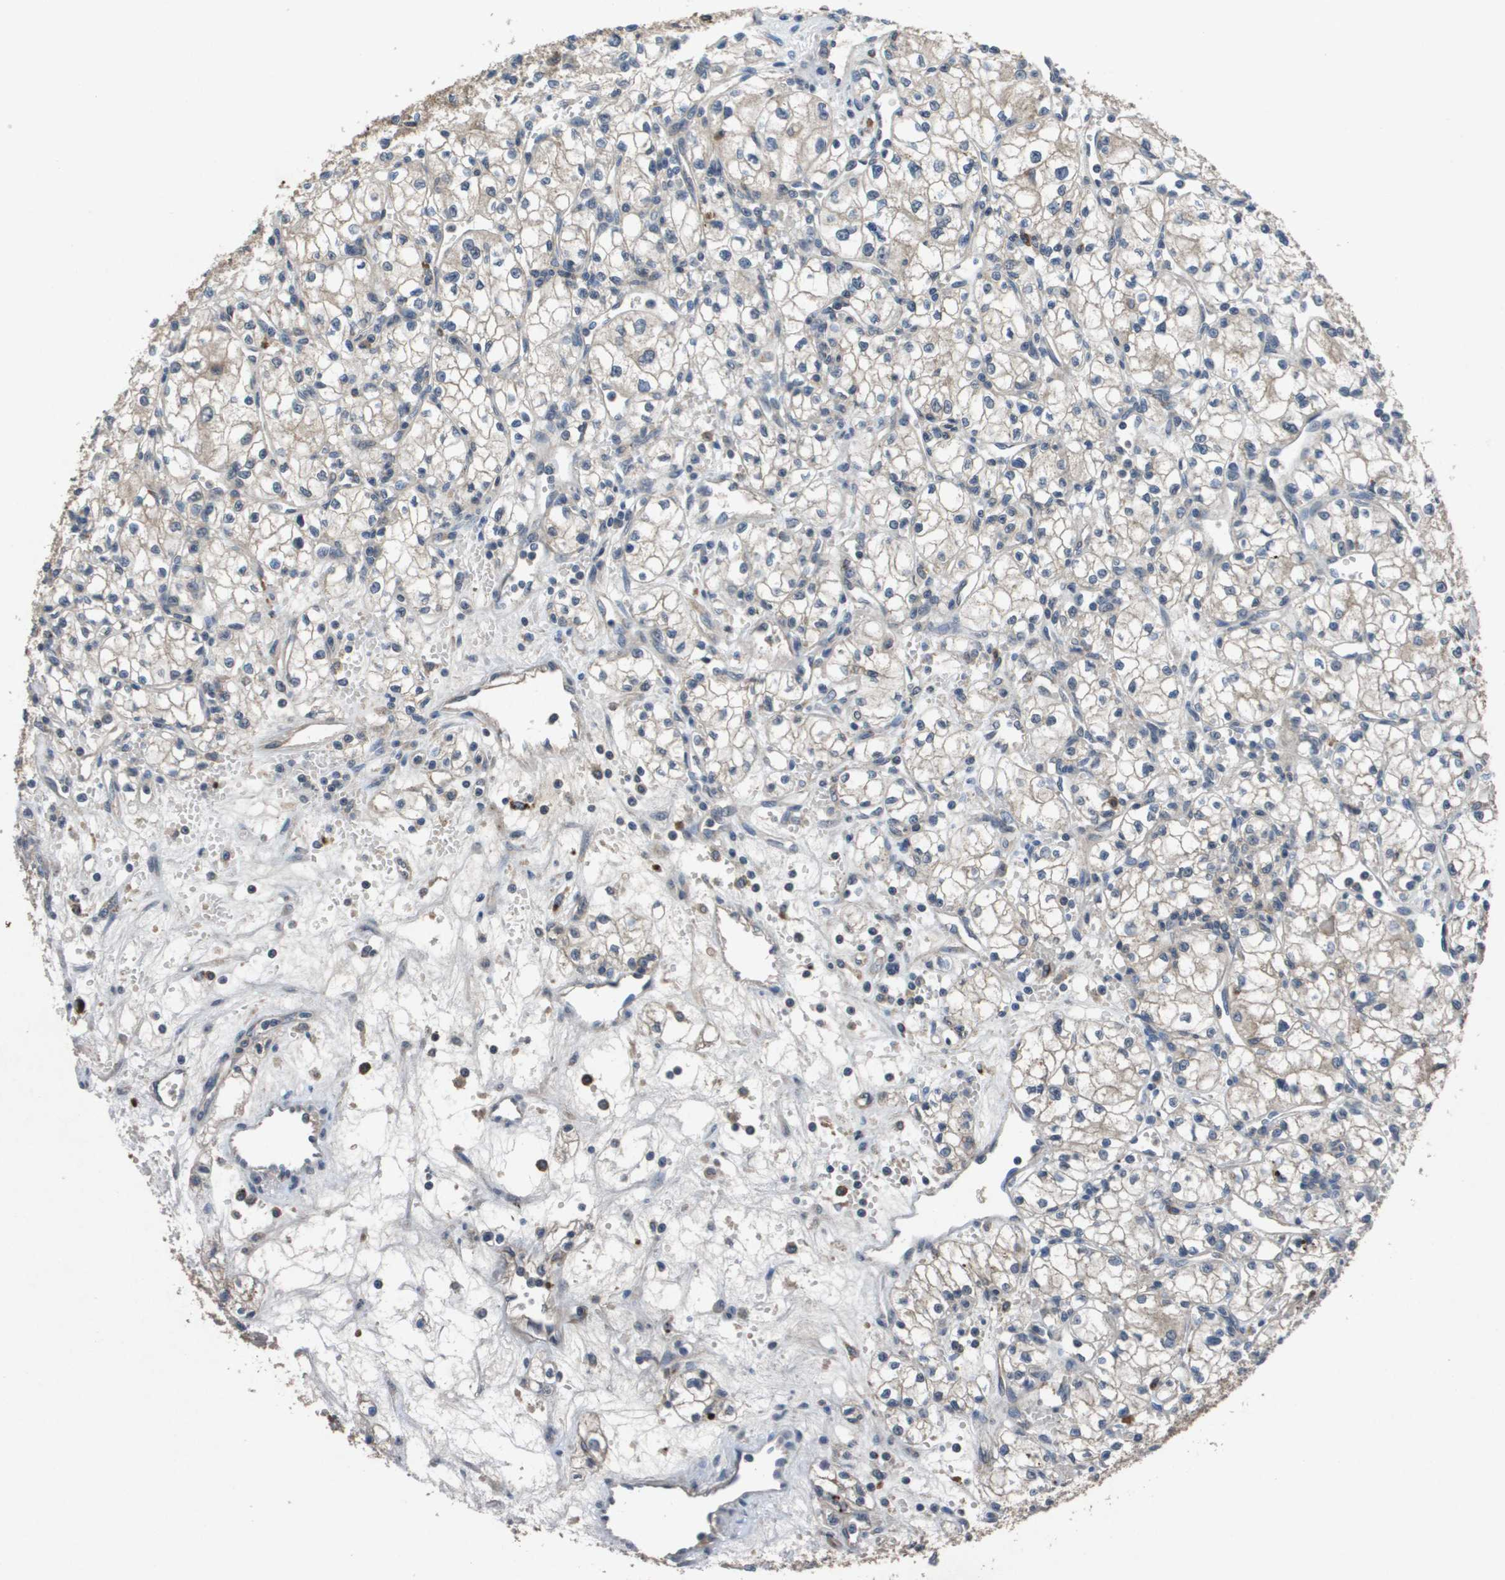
{"staining": {"intensity": "weak", "quantity": "<25%", "location": "cytoplasmic/membranous"}, "tissue": "renal cancer", "cell_type": "Tumor cells", "image_type": "cancer", "snomed": [{"axis": "morphology", "description": "Normal tissue, NOS"}, {"axis": "morphology", "description": "Adenocarcinoma, NOS"}, {"axis": "topography", "description": "Kidney"}], "caption": "A high-resolution histopathology image shows immunohistochemistry staining of renal cancer (adenocarcinoma), which demonstrates no significant positivity in tumor cells.", "gene": "PROC", "patient": {"sex": "male", "age": 59}}